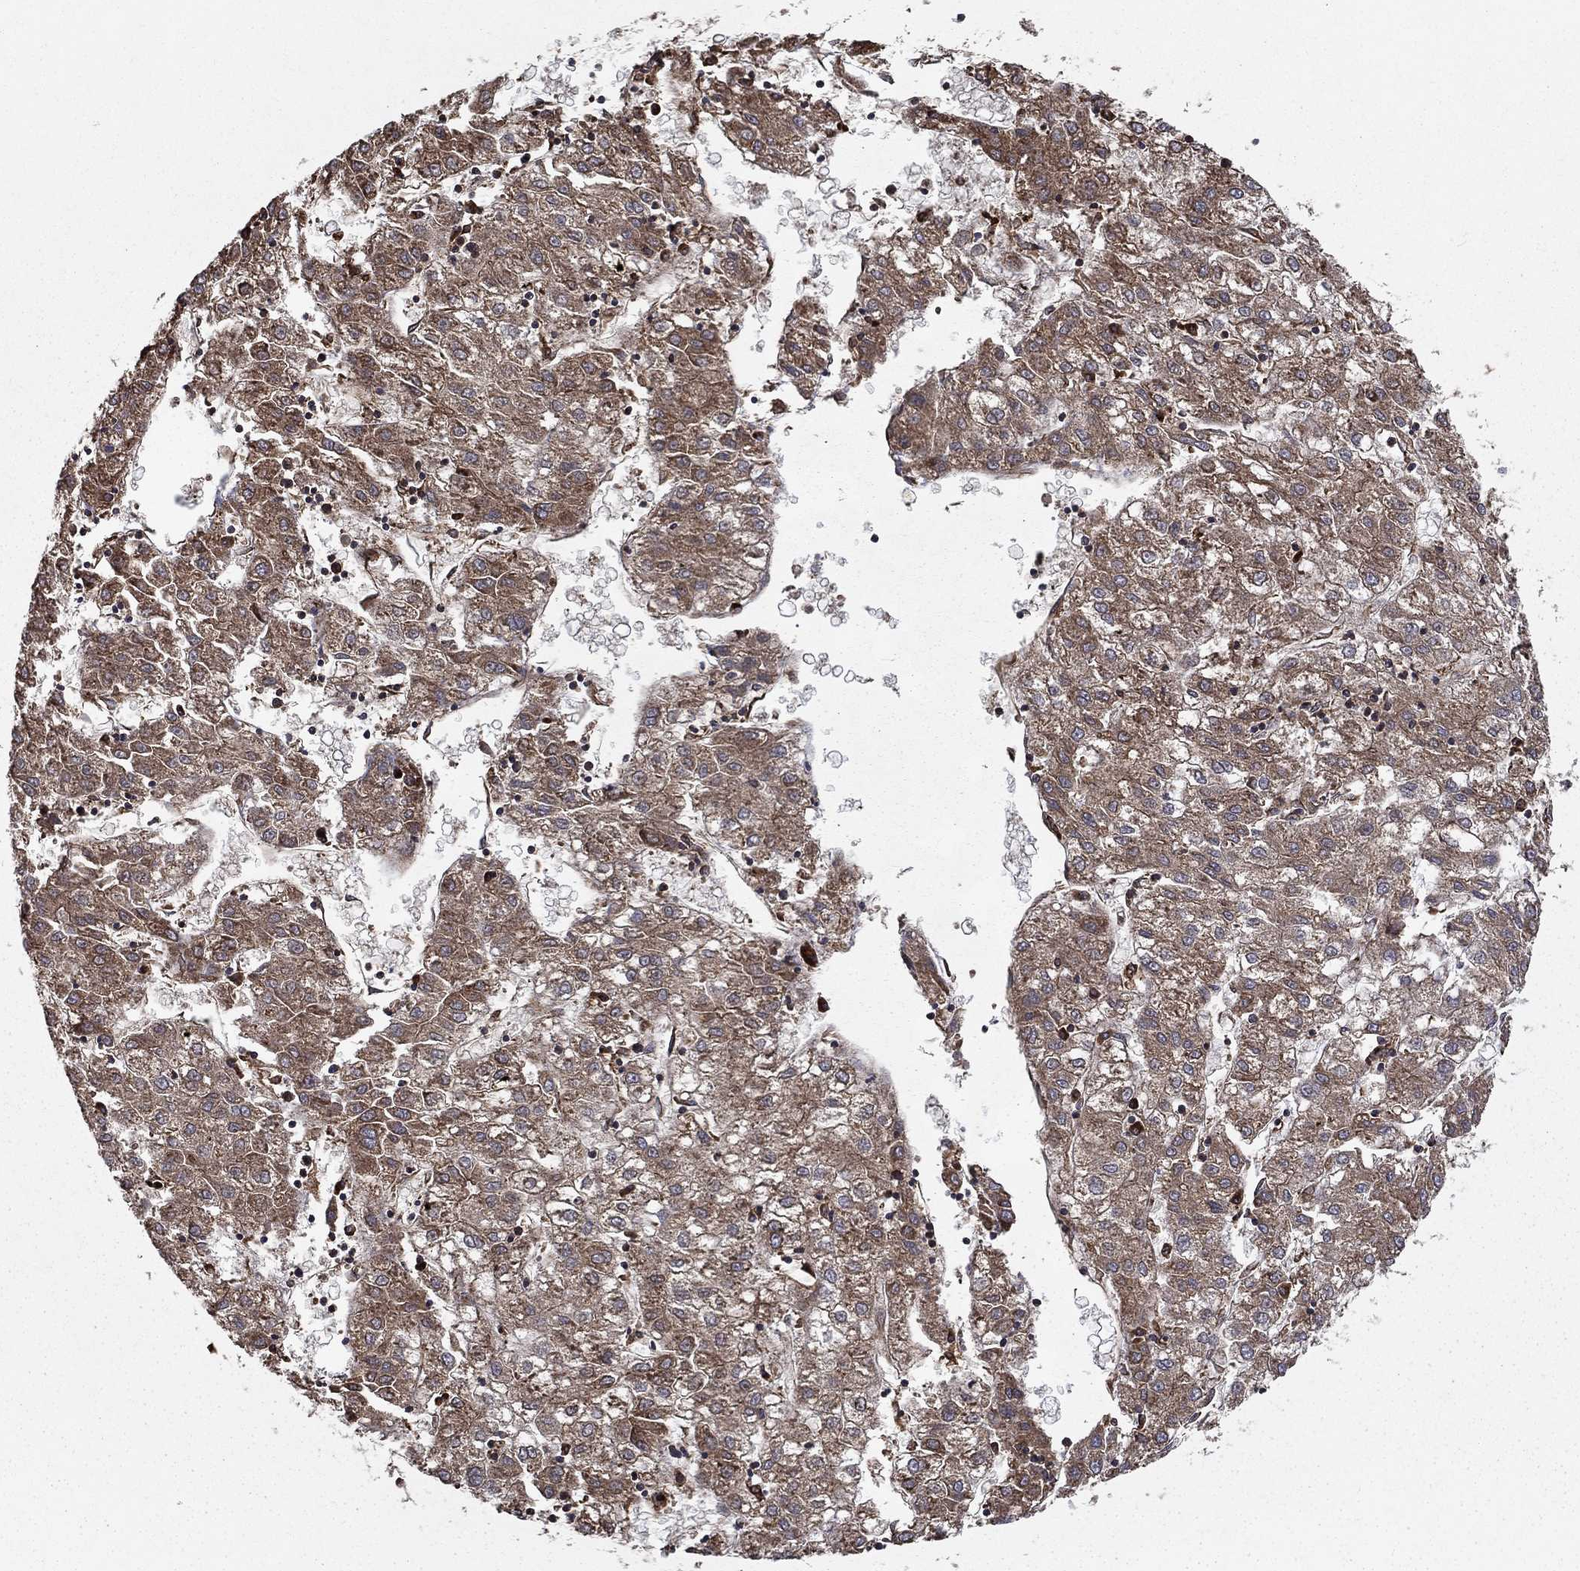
{"staining": {"intensity": "moderate", "quantity": "25%-75%", "location": "cytoplasmic/membranous"}, "tissue": "liver cancer", "cell_type": "Tumor cells", "image_type": "cancer", "snomed": [{"axis": "morphology", "description": "Carcinoma, Hepatocellular, NOS"}, {"axis": "topography", "description": "Liver"}], "caption": "Liver hepatocellular carcinoma tissue demonstrates moderate cytoplasmic/membranous staining in approximately 25%-75% of tumor cells The protein of interest is stained brown, and the nuclei are stained in blue (DAB (3,3'-diaminobenzidine) IHC with brightfield microscopy, high magnification).", "gene": "BABAM2", "patient": {"sex": "male", "age": 72}}